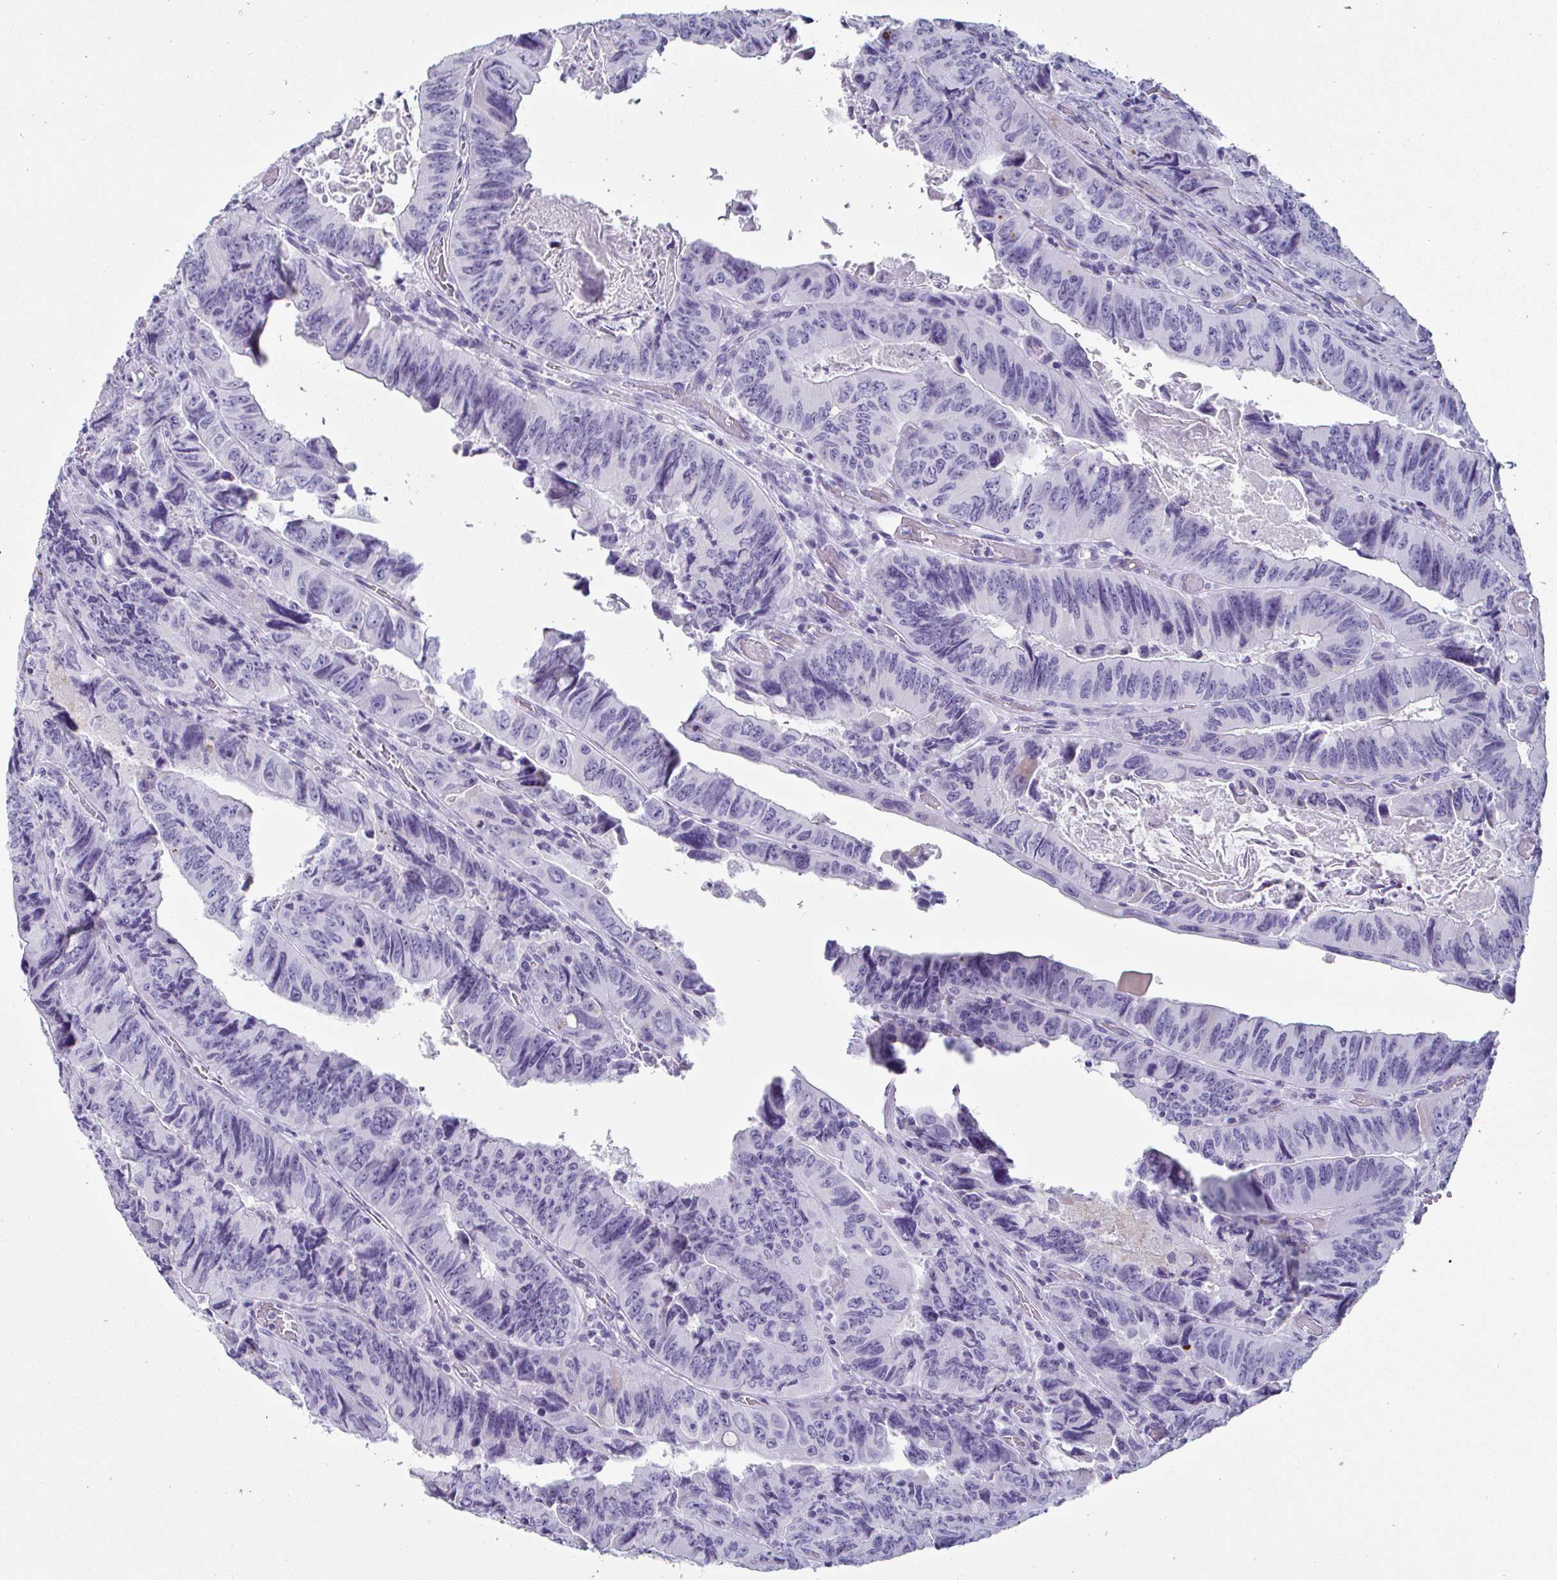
{"staining": {"intensity": "negative", "quantity": "none", "location": "none"}, "tissue": "colorectal cancer", "cell_type": "Tumor cells", "image_type": "cancer", "snomed": [{"axis": "morphology", "description": "Adenocarcinoma, NOS"}, {"axis": "topography", "description": "Colon"}], "caption": "Immunohistochemistry photomicrograph of neoplastic tissue: human adenocarcinoma (colorectal) stained with DAB (3,3'-diaminobenzidine) shows no significant protein positivity in tumor cells.", "gene": "CREG2", "patient": {"sex": "female", "age": 84}}